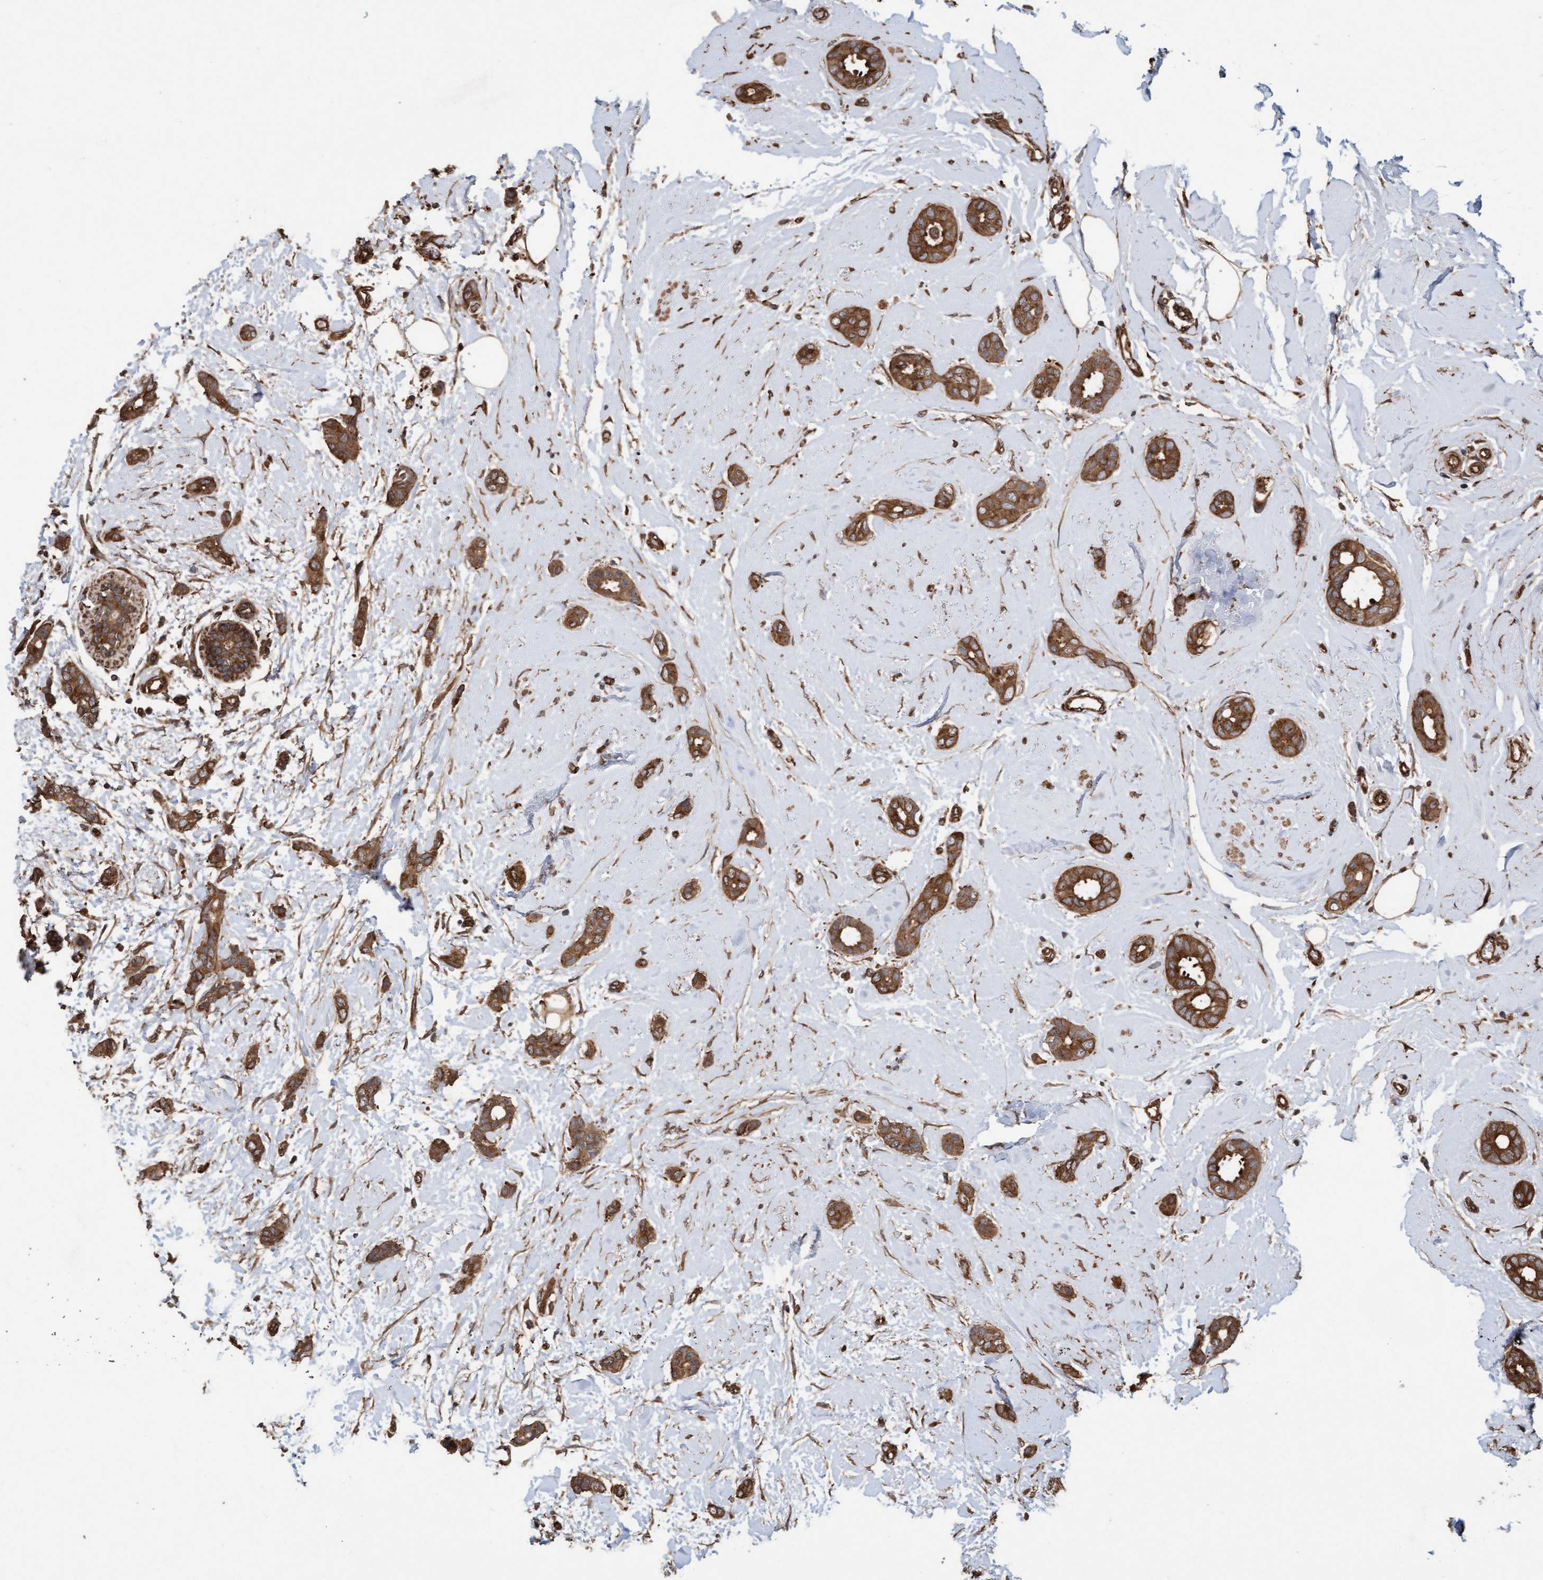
{"staining": {"intensity": "strong", "quantity": ">75%", "location": "cytoplasmic/membranous"}, "tissue": "breast cancer", "cell_type": "Tumor cells", "image_type": "cancer", "snomed": [{"axis": "morphology", "description": "Duct carcinoma"}, {"axis": "topography", "description": "Breast"}], "caption": "IHC of breast cancer (infiltrating ductal carcinoma) demonstrates high levels of strong cytoplasmic/membranous positivity in approximately >75% of tumor cells.", "gene": "CDC42EP4", "patient": {"sex": "female", "age": 55}}